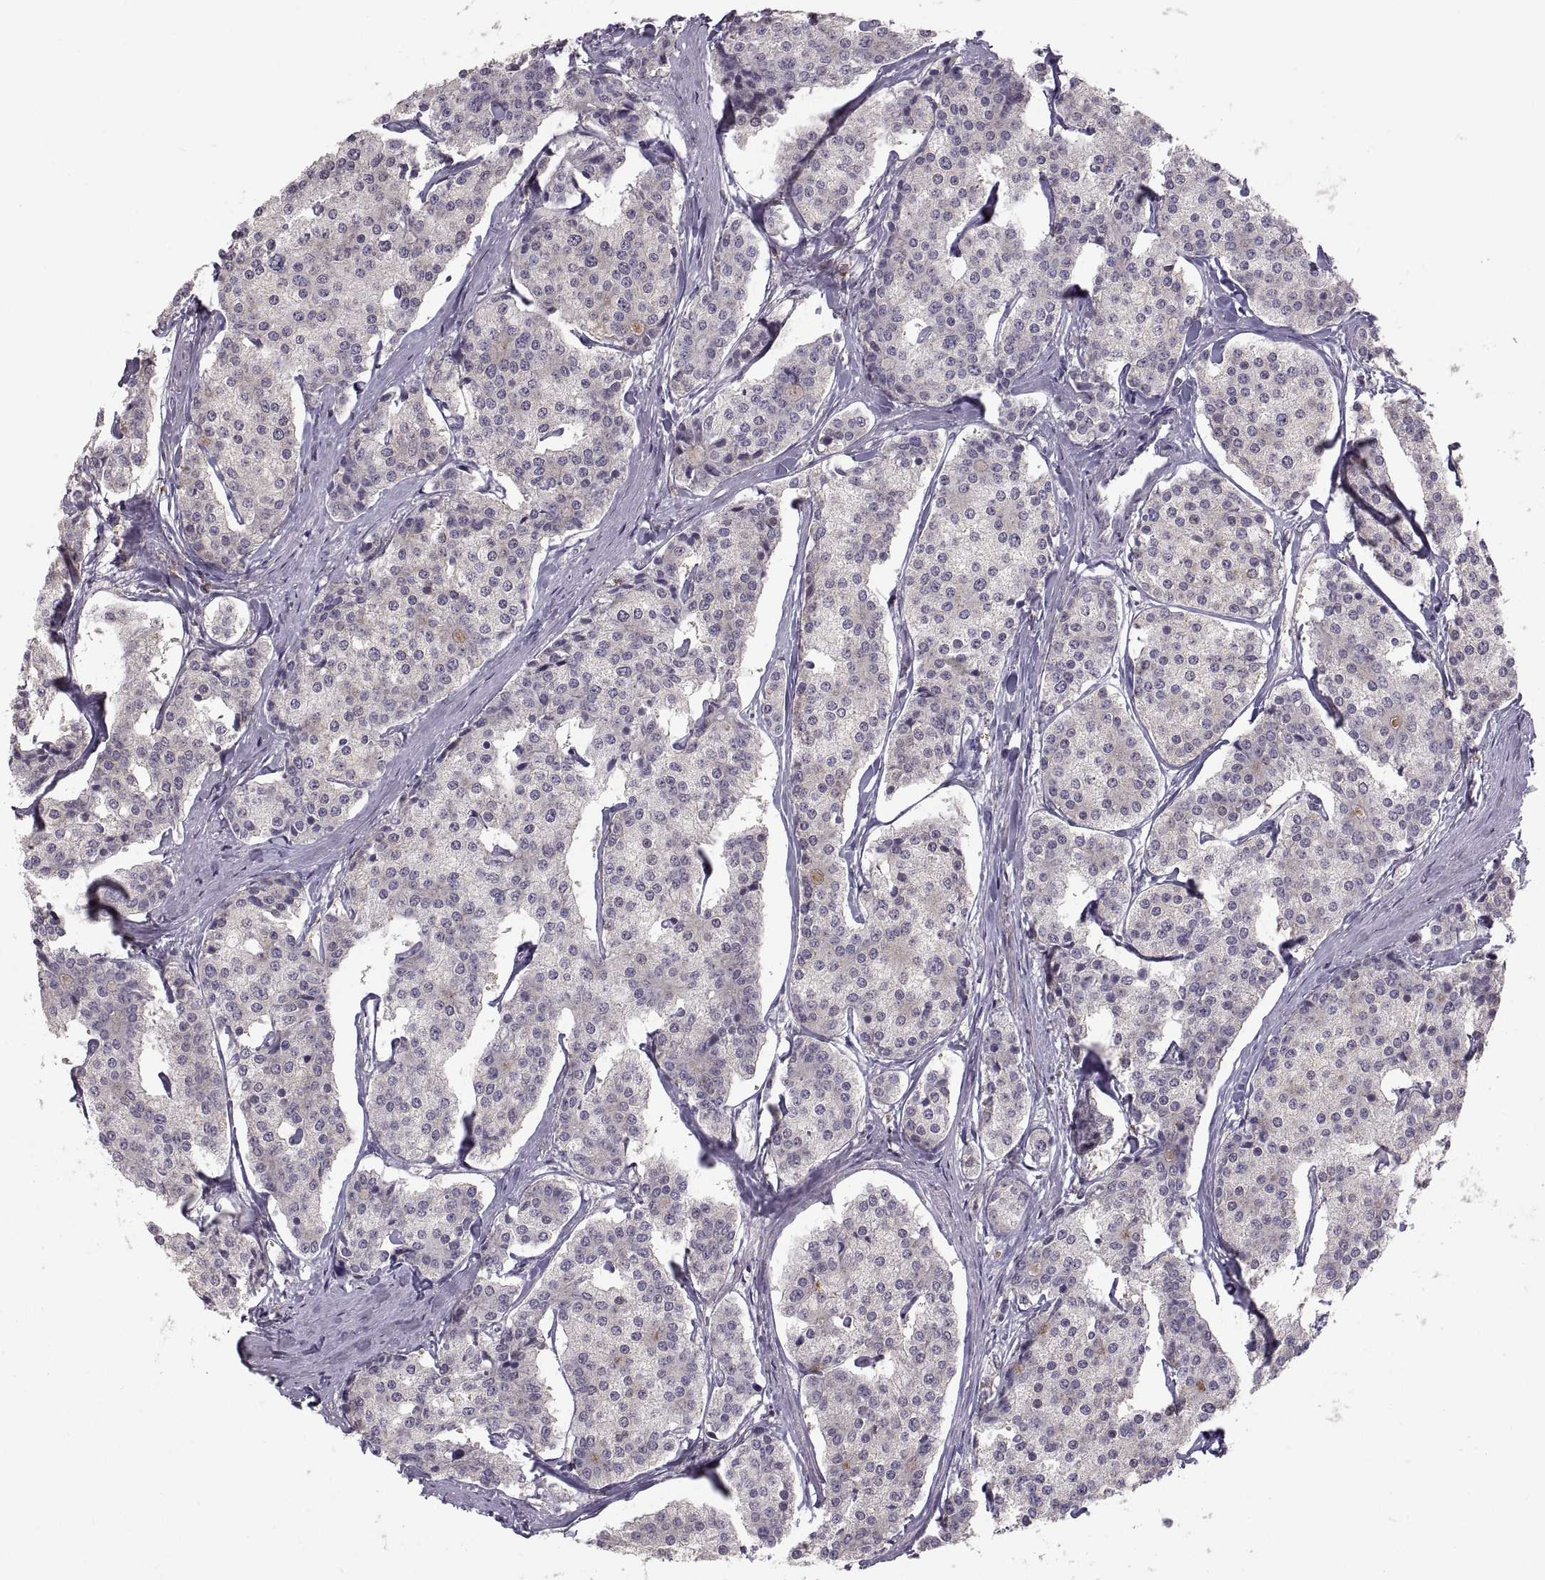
{"staining": {"intensity": "negative", "quantity": "none", "location": "none"}, "tissue": "carcinoid", "cell_type": "Tumor cells", "image_type": "cancer", "snomed": [{"axis": "morphology", "description": "Carcinoid, malignant, NOS"}, {"axis": "topography", "description": "Small intestine"}], "caption": "Malignant carcinoid stained for a protein using immunohistochemistry (IHC) demonstrates no expression tumor cells.", "gene": "EZR", "patient": {"sex": "female", "age": 65}}